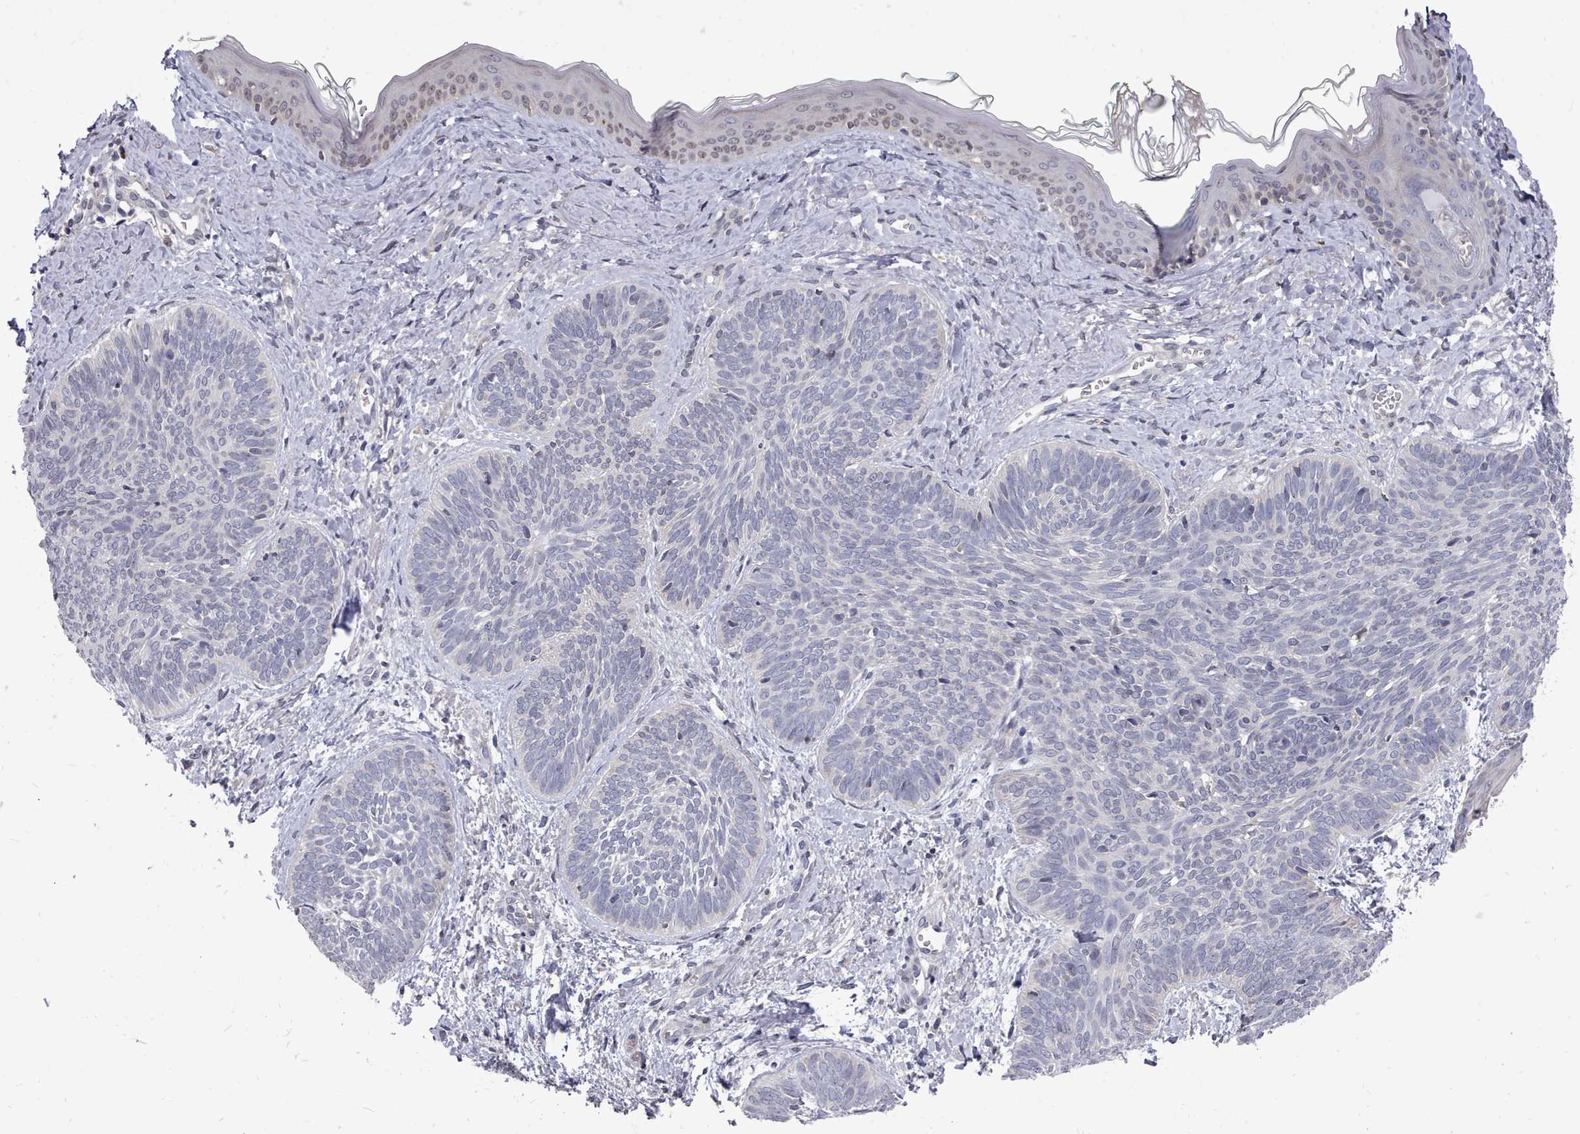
{"staining": {"intensity": "negative", "quantity": "none", "location": "none"}, "tissue": "skin cancer", "cell_type": "Tumor cells", "image_type": "cancer", "snomed": [{"axis": "morphology", "description": "Basal cell carcinoma"}, {"axis": "topography", "description": "Skin"}], "caption": "This histopathology image is of basal cell carcinoma (skin) stained with immunohistochemistry (IHC) to label a protein in brown with the nuclei are counter-stained blue. There is no expression in tumor cells.", "gene": "ACKR3", "patient": {"sex": "female", "age": 81}}